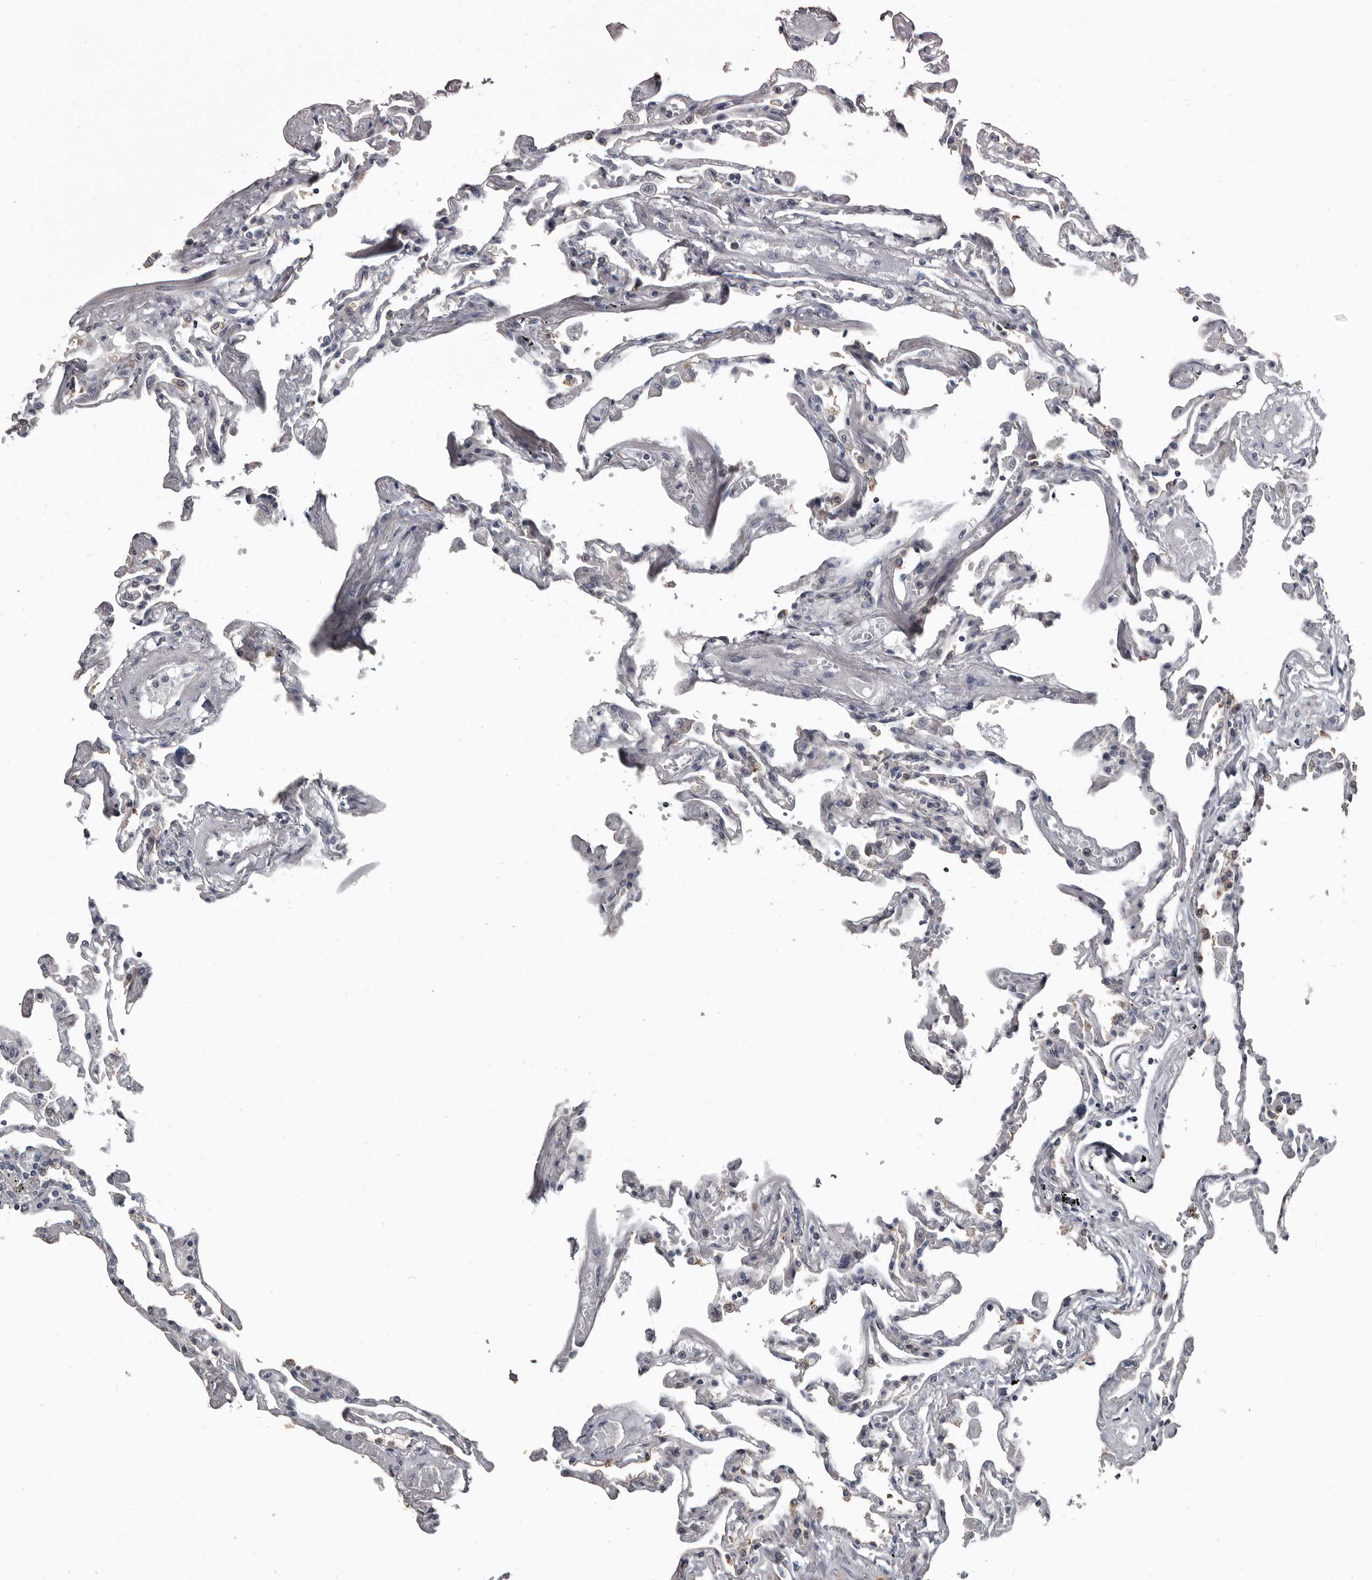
{"staining": {"intensity": "moderate", "quantity": "<25%", "location": "cytoplasmic/membranous"}, "tissue": "lung", "cell_type": "Alveolar cells", "image_type": "normal", "snomed": [{"axis": "morphology", "description": "Normal tissue, NOS"}, {"axis": "topography", "description": "Lung"}], "caption": "This is an image of immunohistochemistry (IHC) staining of benign lung, which shows moderate expression in the cytoplasmic/membranous of alveolar cells.", "gene": "DHPS", "patient": {"sex": "female", "age": 67}}